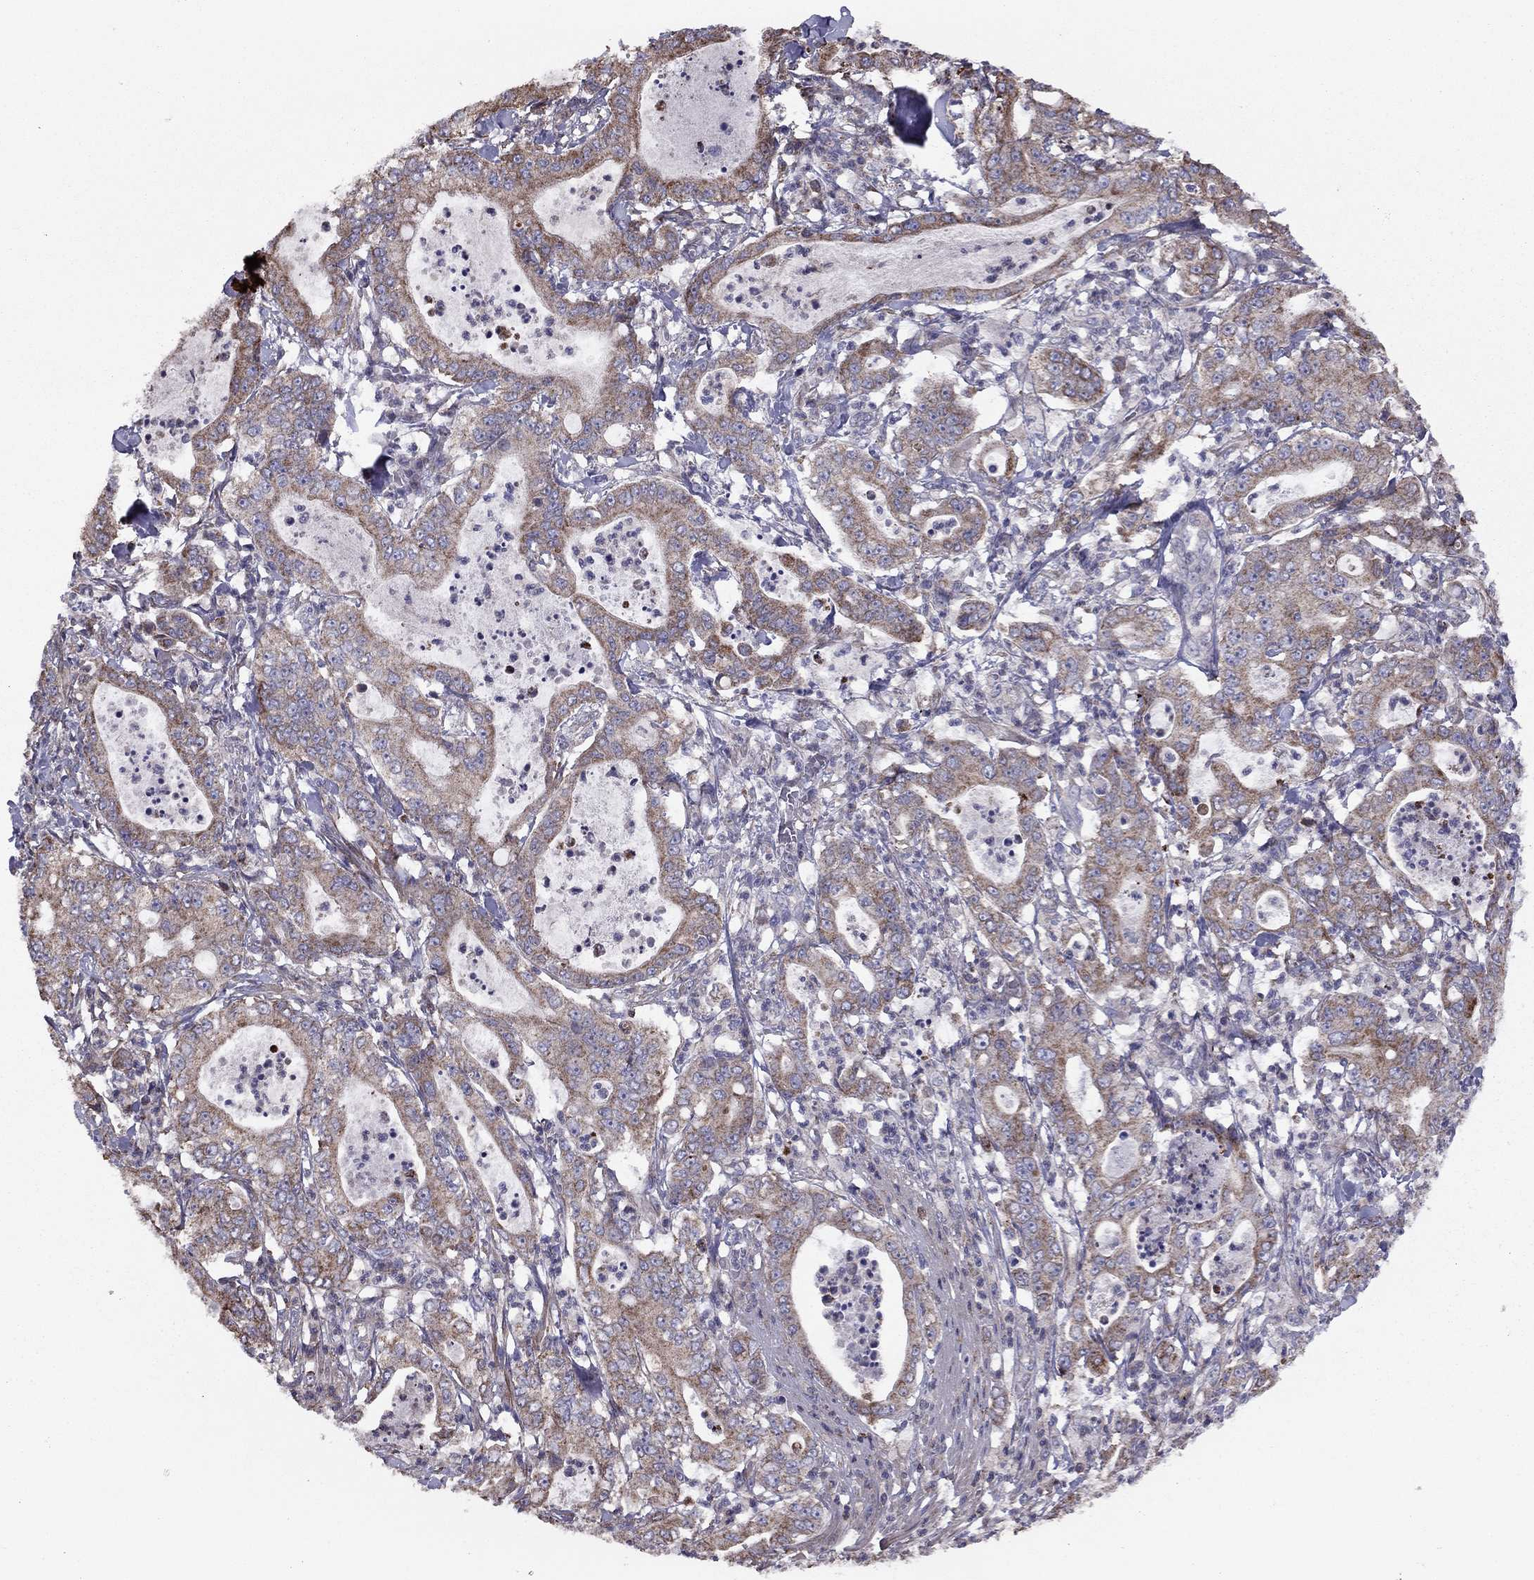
{"staining": {"intensity": "moderate", "quantity": "<25%", "location": "cytoplasmic/membranous"}, "tissue": "pancreatic cancer", "cell_type": "Tumor cells", "image_type": "cancer", "snomed": [{"axis": "morphology", "description": "Adenocarcinoma, NOS"}, {"axis": "topography", "description": "Pancreas"}], "caption": "A photomicrograph of pancreatic cancer stained for a protein exhibits moderate cytoplasmic/membranous brown staining in tumor cells.", "gene": "ALG6", "patient": {"sex": "male", "age": 71}}